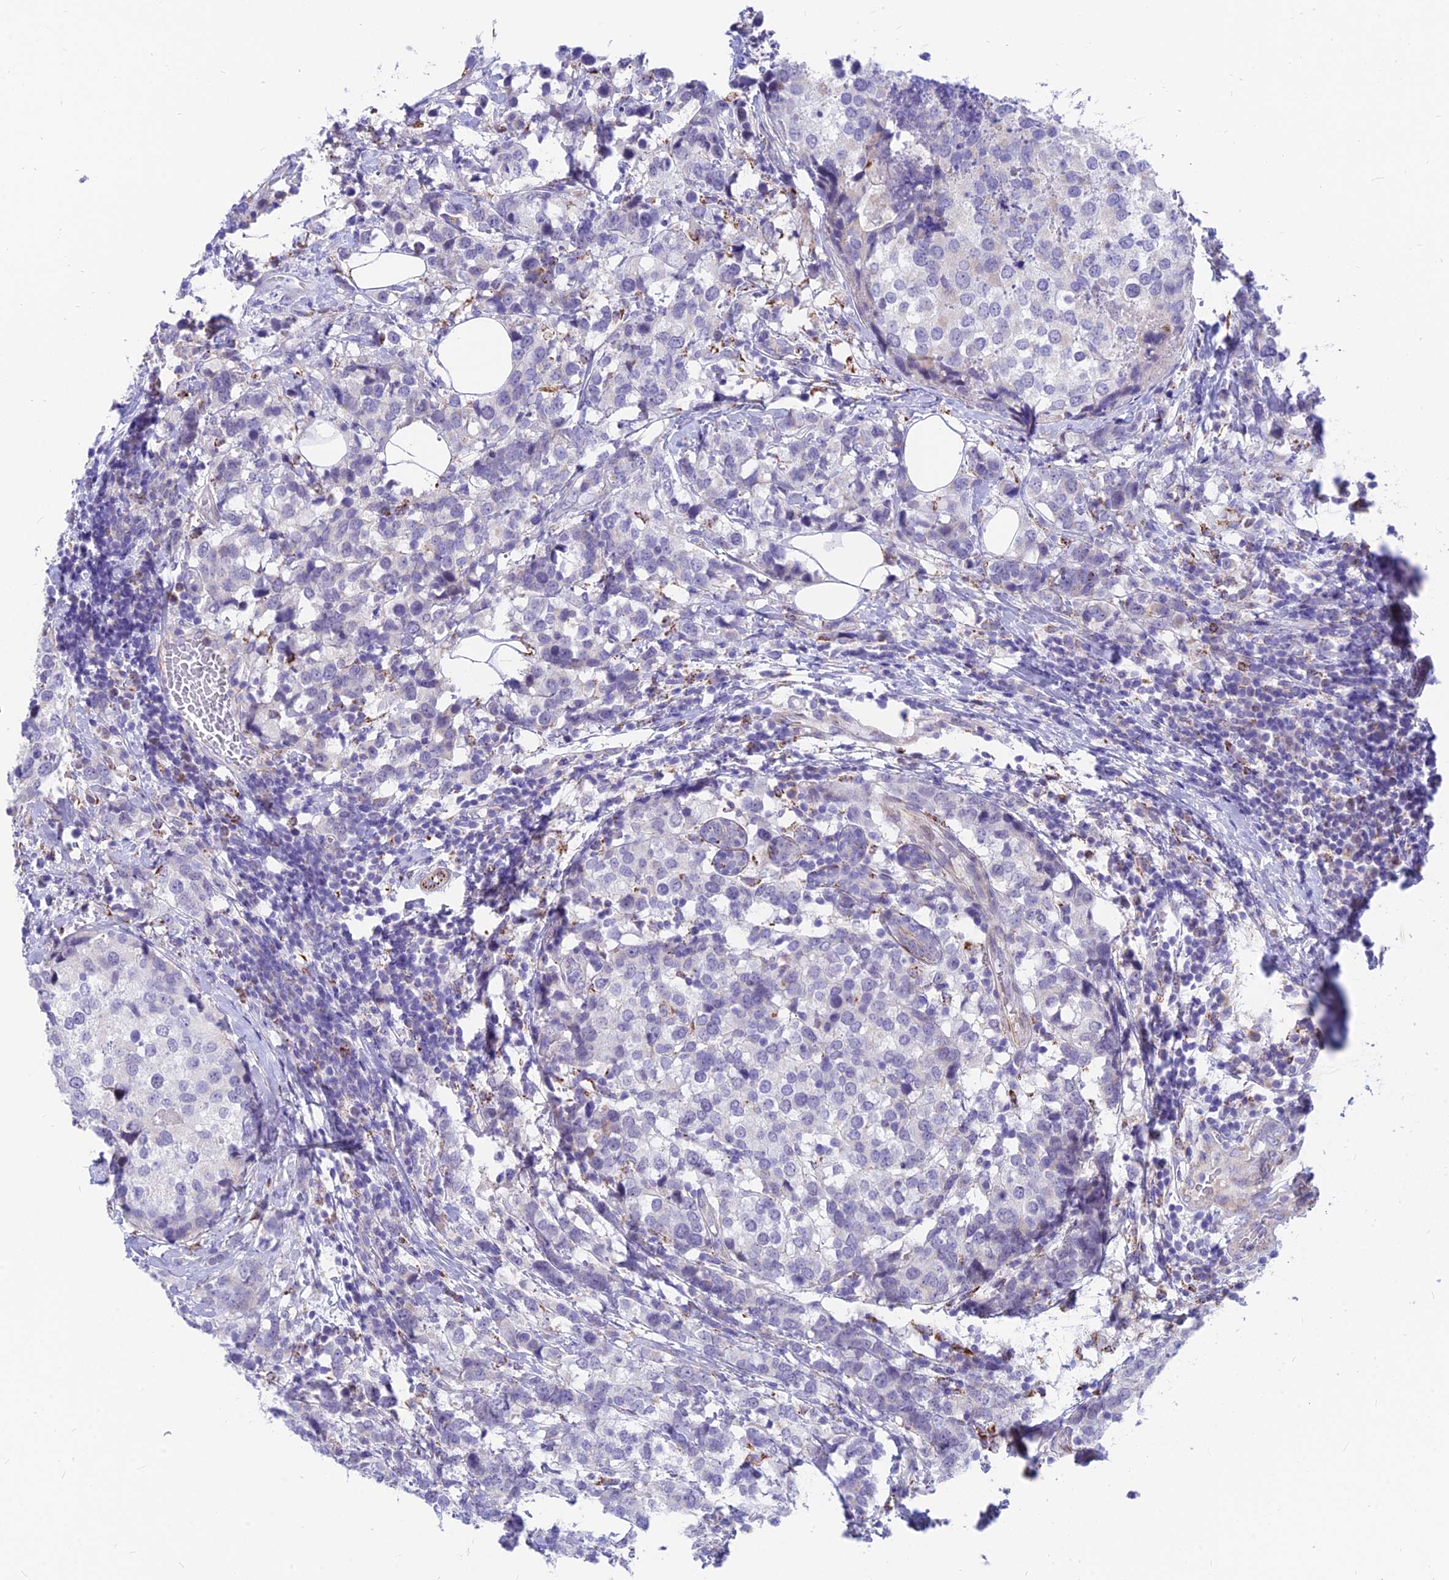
{"staining": {"intensity": "negative", "quantity": "none", "location": "none"}, "tissue": "breast cancer", "cell_type": "Tumor cells", "image_type": "cancer", "snomed": [{"axis": "morphology", "description": "Lobular carcinoma"}, {"axis": "topography", "description": "Breast"}], "caption": "Tumor cells show no significant protein expression in breast cancer (lobular carcinoma).", "gene": "TIGD6", "patient": {"sex": "female", "age": 59}}